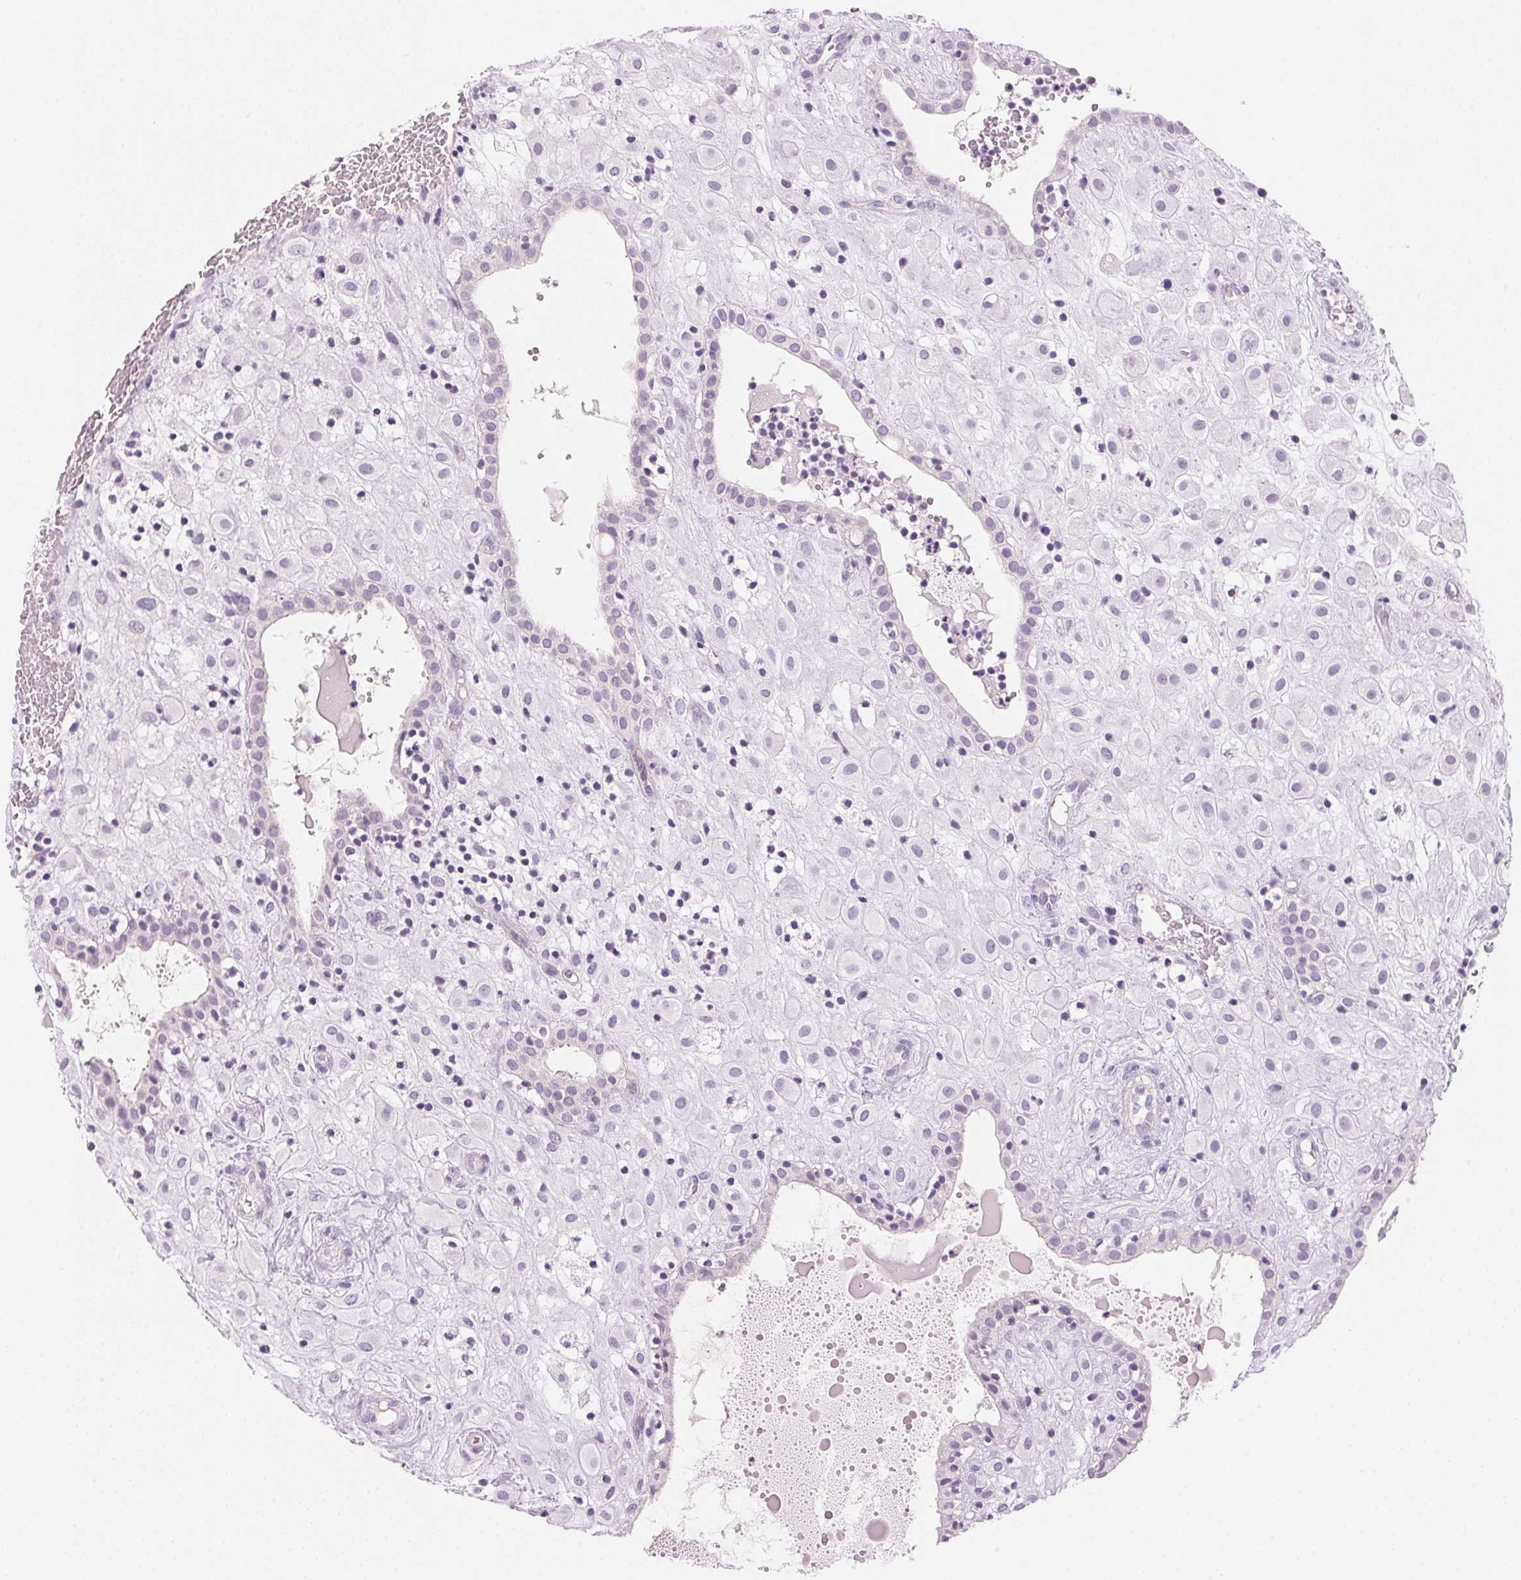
{"staining": {"intensity": "negative", "quantity": "none", "location": "none"}, "tissue": "placenta", "cell_type": "Decidual cells", "image_type": "normal", "snomed": [{"axis": "morphology", "description": "Normal tissue, NOS"}, {"axis": "topography", "description": "Placenta"}], "caption": "Decidual cells are negative for protein expression in normal human placenta. (IHC, brightfield microscopy, high magnification).", "gene": "CYP11B1", "patient": {"sex": "female", "age": 24}}